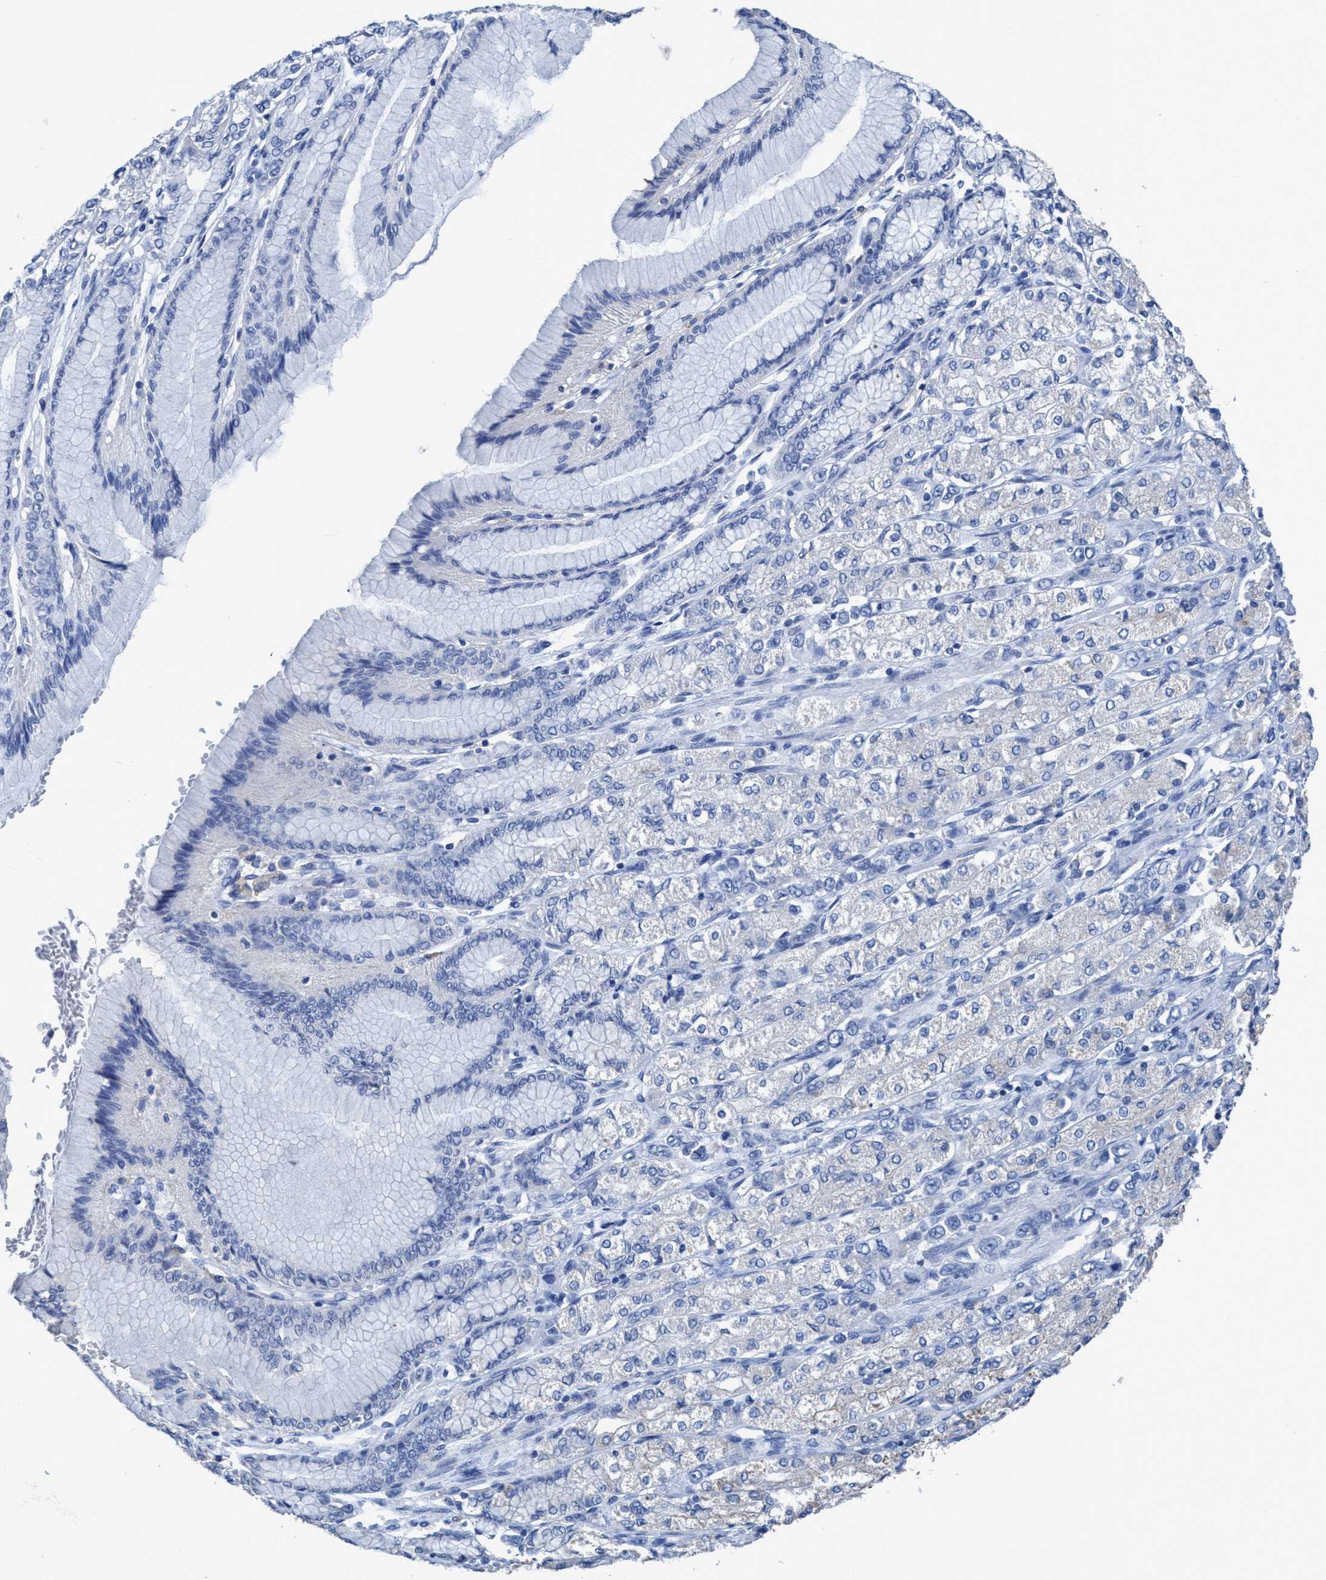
{"staining": {"intensity": "negative", "quantity": "none", "location": "none"}, "tissue": "stomach cancer", "cell_type": "Tumor cells", "image_type": "cancer", "snomed": [{"axis": "morphology", "description": "Adenocarcinoma, NOS"}, {"axis": "topography", "description": "Stomach"}], "caption": "Immunohistochemical staining of adenocarcinoma (stomach) exhibits no significant staining in tumor cells. (DAB (3,3'-diaminobenzidine) immunohistochemistry (IHC) with hematoxylin counter stain).", "gene": "DNAI1", "patient": {"sex": "female", "age": 65}}